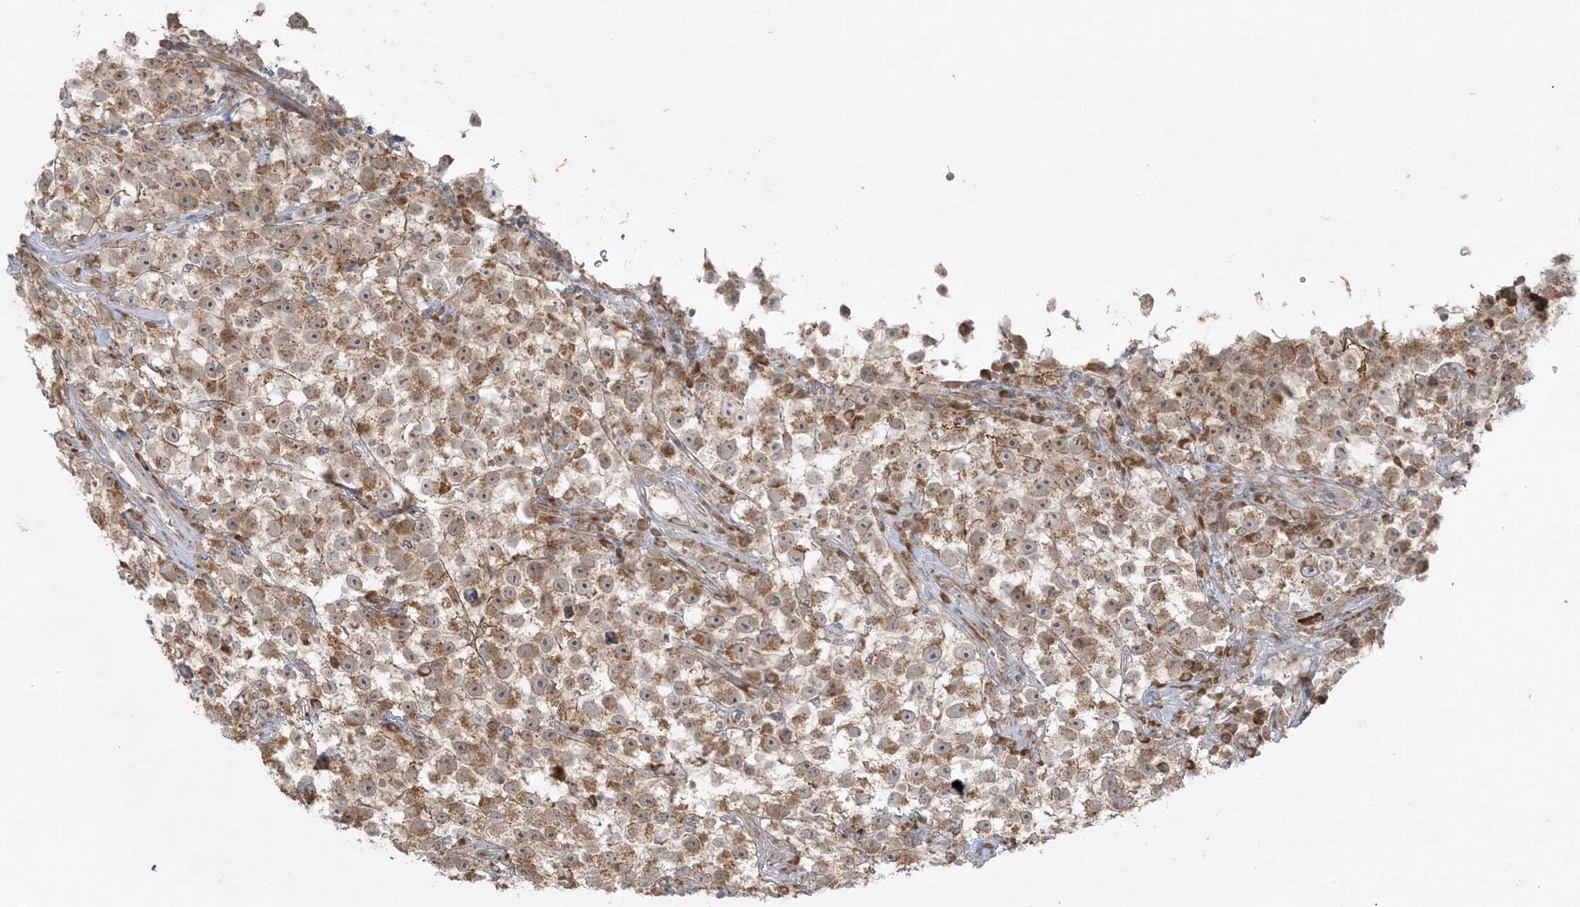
{"staining": {"intensity": "moderate", "quantity": ">75%", "location": "cytoplasmic/membranous"}, "tissue": "testis cancer", "cell_type": "Tumor cells", "image_type": "cancer", "snomed": [{"axis": "morphology", "description": "Seminoma, NOS"}, {"axis": "topography", "description": "Testis"}], "caption": "This is an image of immunohistochemistry staining of testis cancer, which shows moderate expression in the cytoplasmic/membranous of tumor cells.", "gene": "ZNF263", "patient": {"sex": "male", "age": 22}}